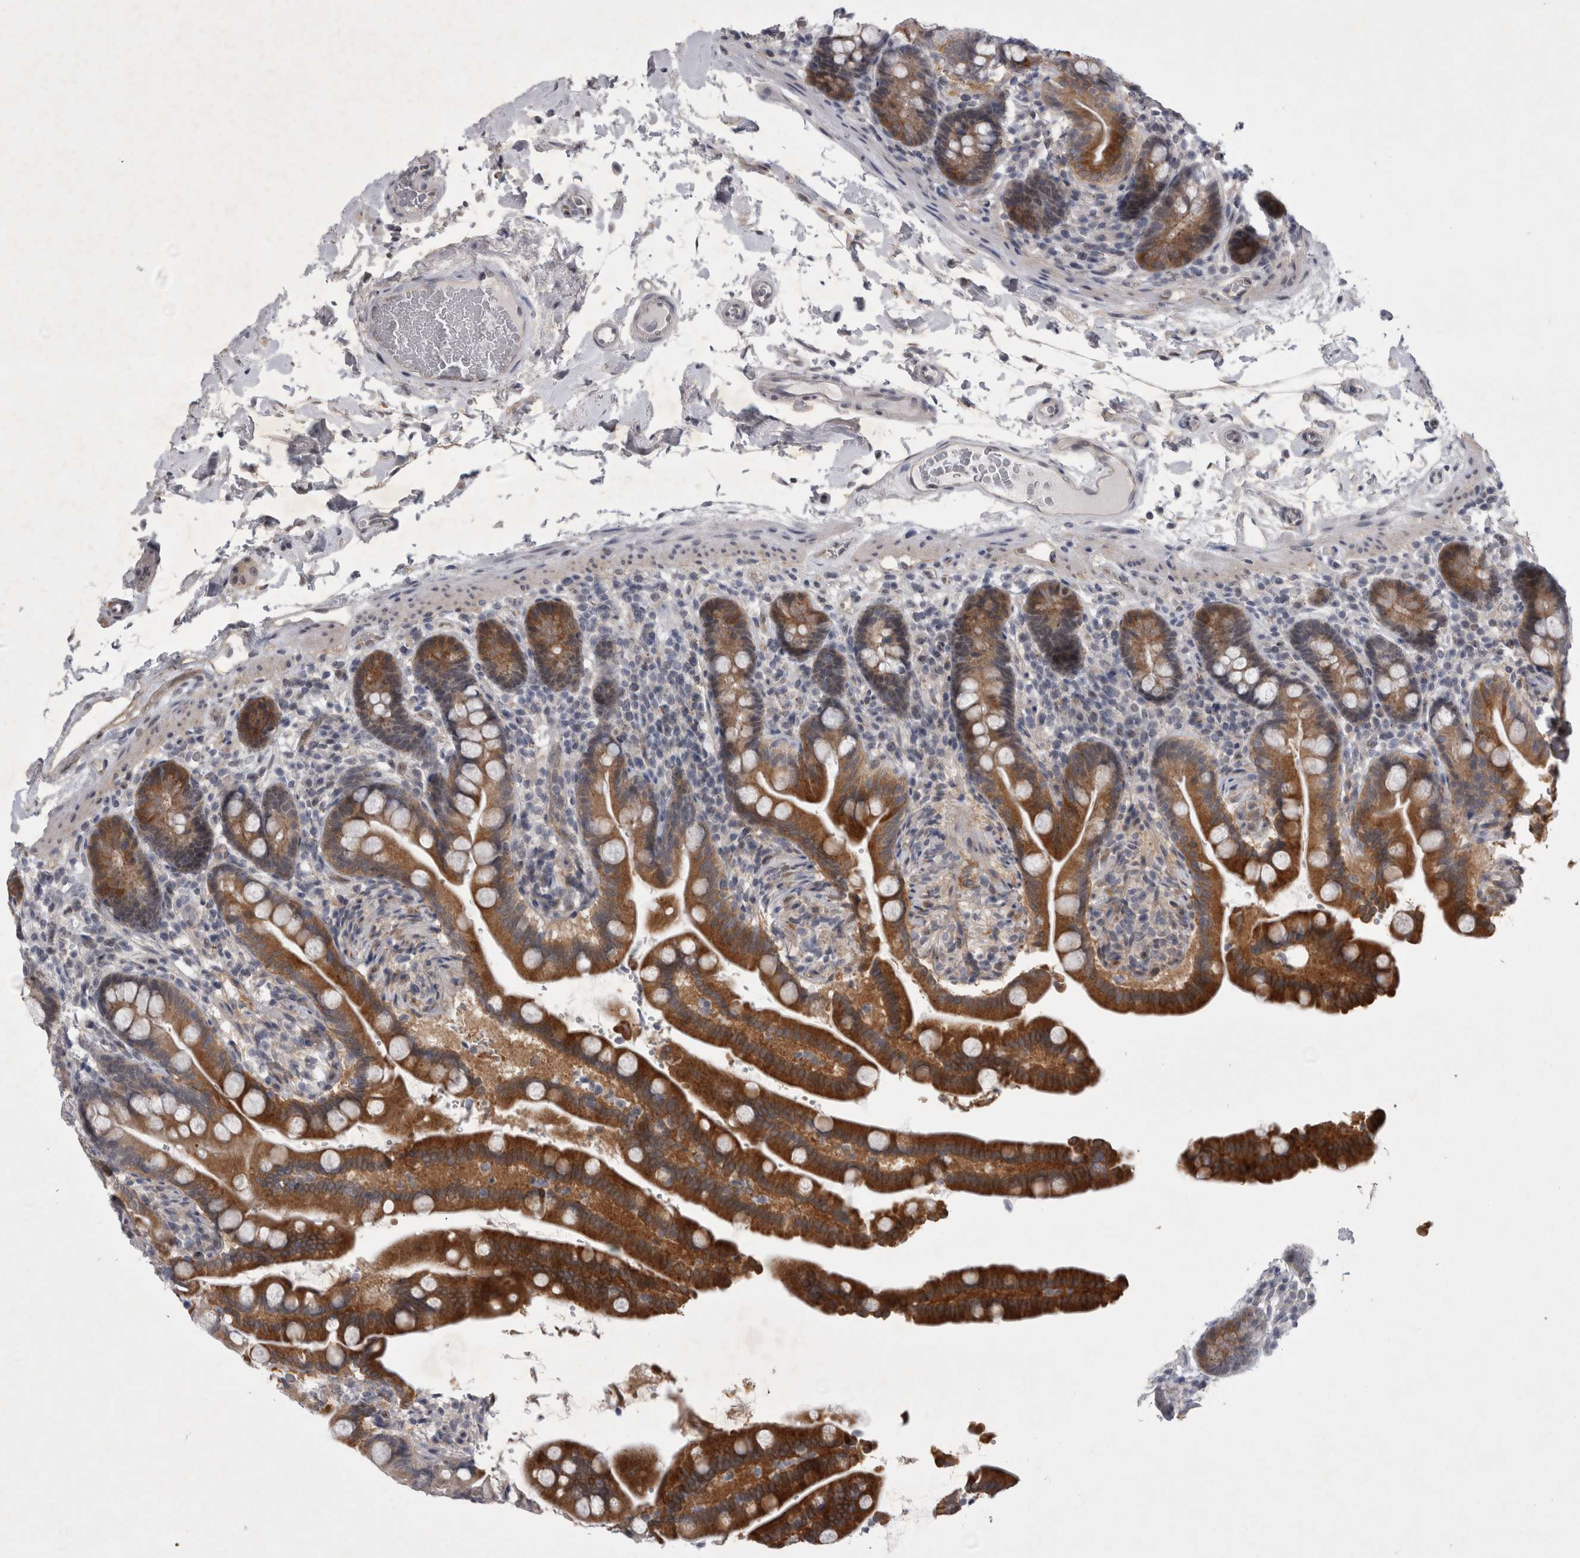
{"staining": {"intensity": "negative", "quantity": "none", "location": "none"}, "tissue": "colon", "cell_type": "Endothelial cells", "image_type": "normal", "snomed": [{"axis": "morphology", "description": "Normal tissue, NOS"}, {"axis": "topography", "description": "Smooth muscle"}, {"axis": "topography", "description": "Colon"}], "caption": "Protein analysis of unremarkable colon demonstrates no significant positivity in endothelial cells.", "gene": "PARP11", "patient": {"sex": "male", "age": 73}}